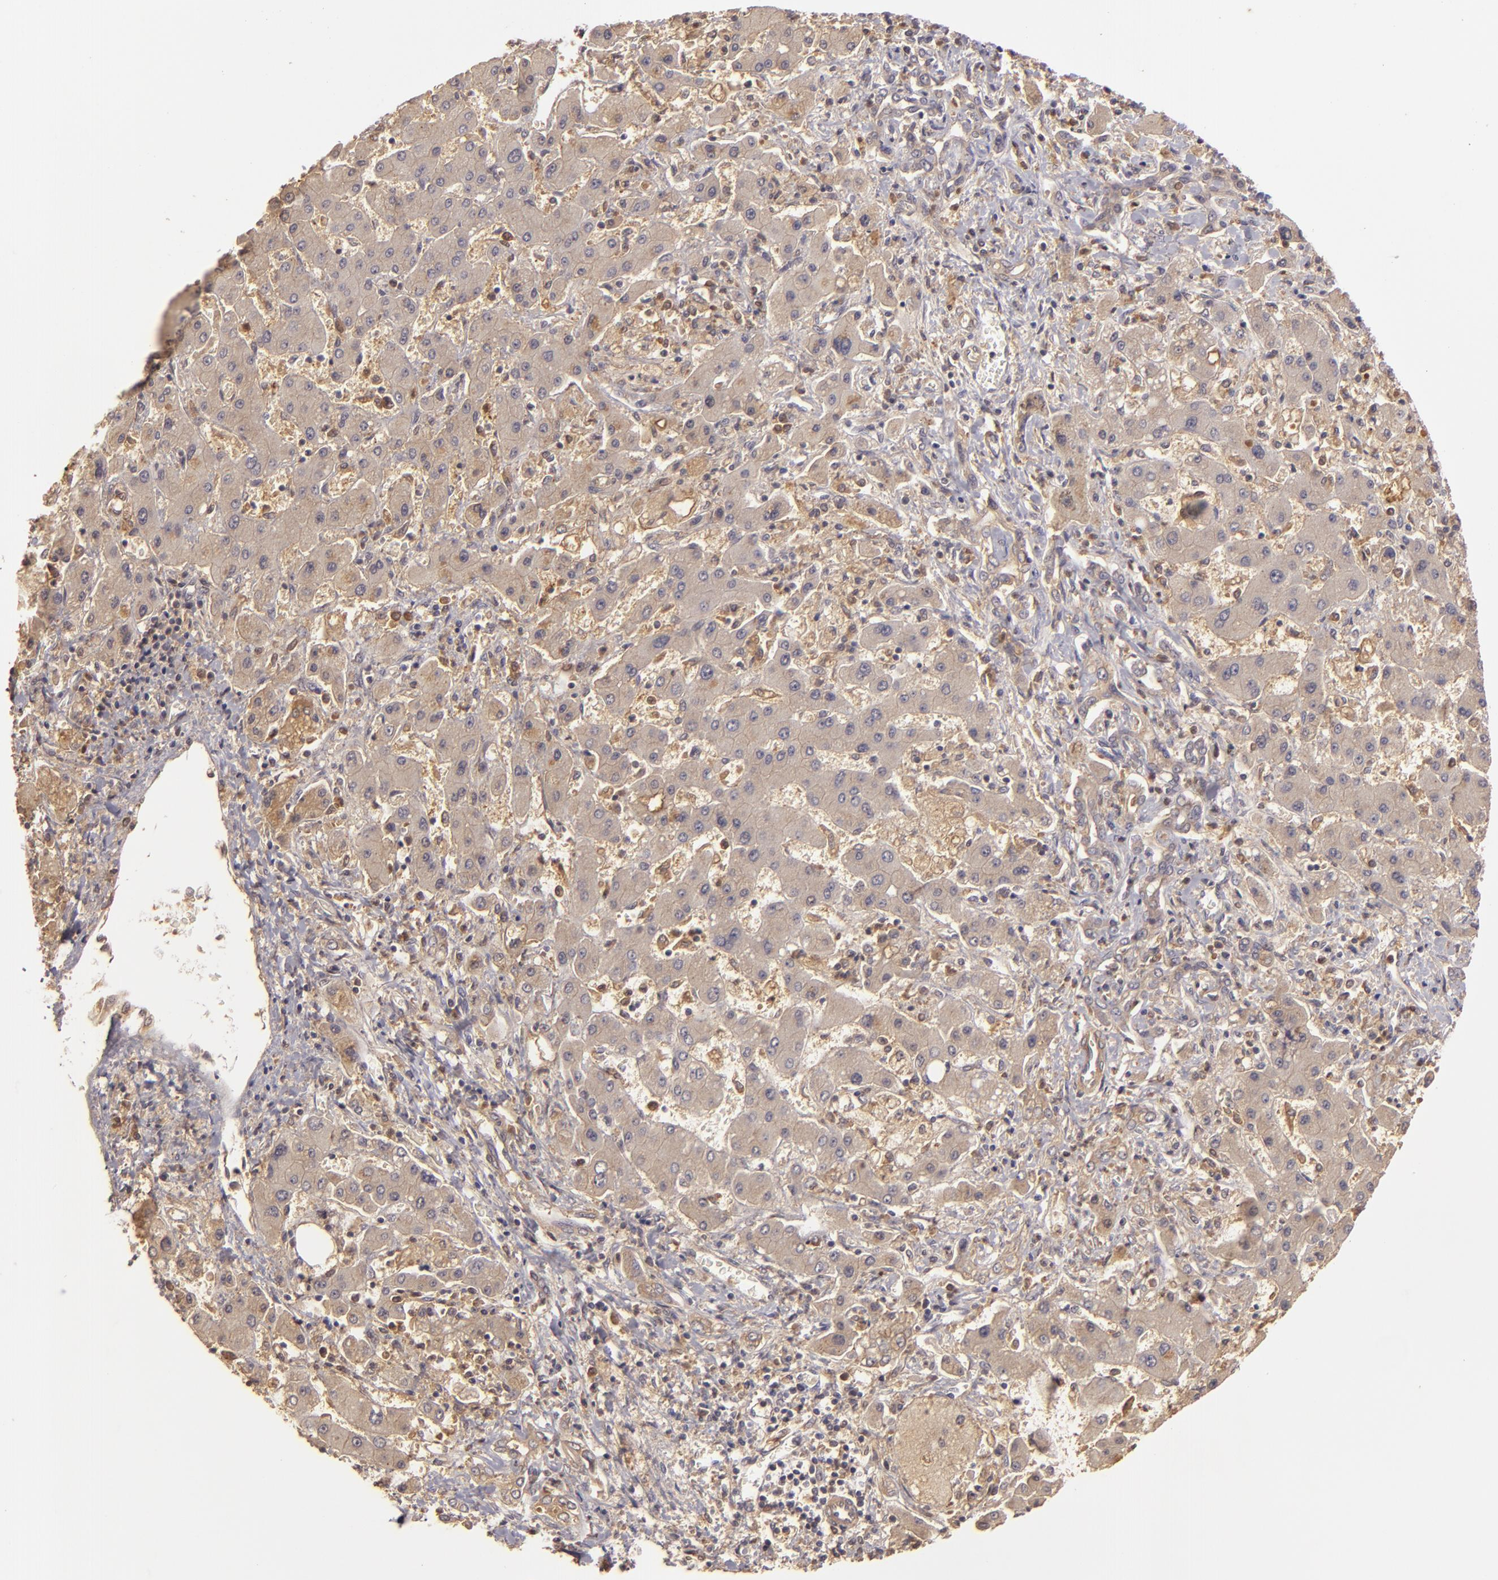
{"staining": {"intensity": "moderate", "quantity": ">75%", "location": "cytoplasmic/membranous"}, "tissue": "liver cancer", "cell_type": "Tumor cells", "image_type": "cancer", "snomed": [{"axis": "morphology", "description": "Cholangiocarcinoma"}, {"axis": "topography", "description": "Liver"}], "caption": "Tumor cells show medium levels of moderate cytoplasmic/membranous staining in about >75% of cells in human liver cholangiocarcinoma.", "gene": "PRKCD", "patient": {"sex": "male", "age": 50}}